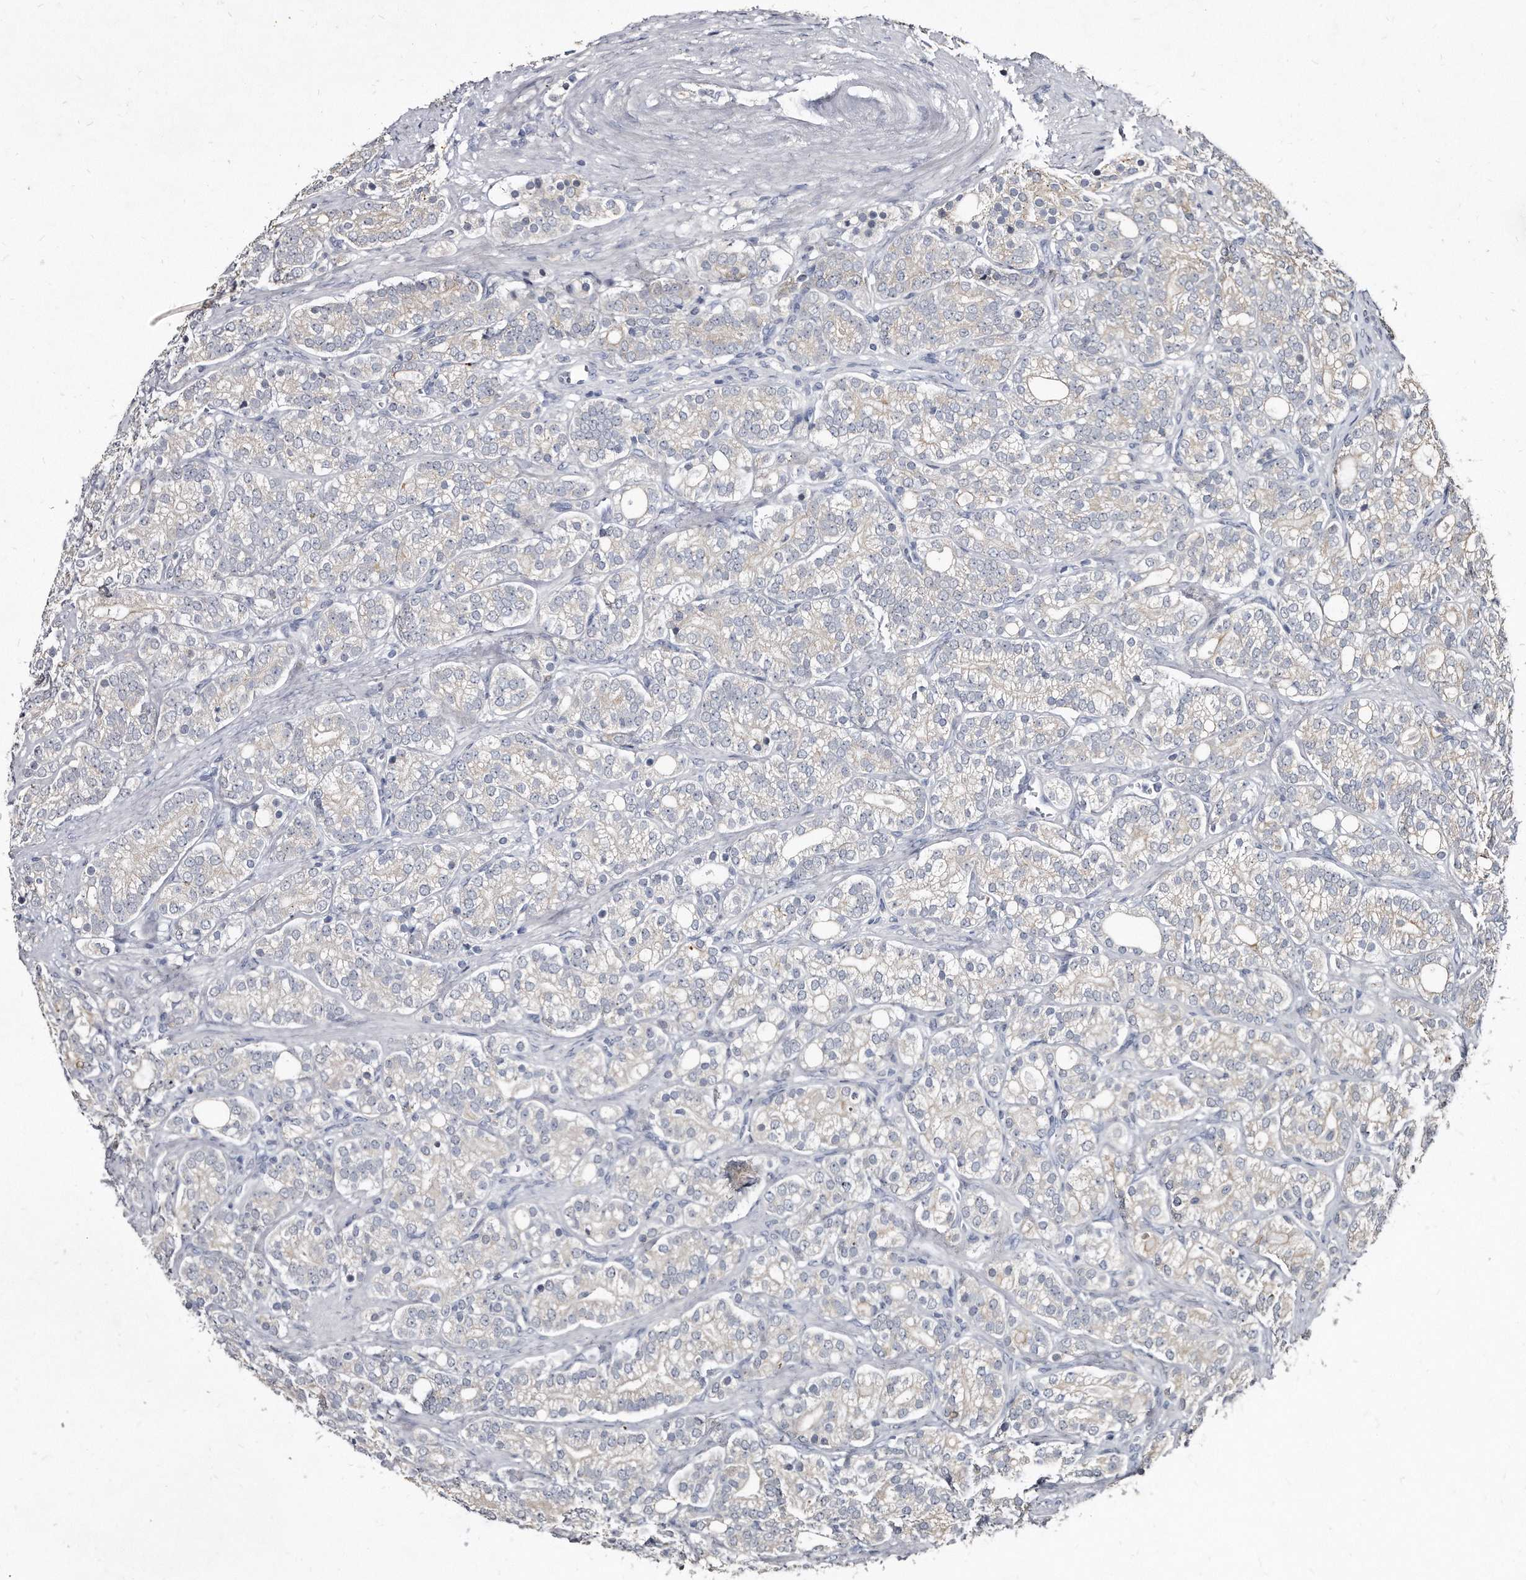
{"staining": {"intensity": "negative", "quantity": "none", "location": "none"}, "tissue": "prostate cancer", "cell_type": "Tumor cells", "image_type": "cancer", "snomed": [{"axis": "morphology", "description": "Adenocarcinoma, High grade"}, {"axis": "topography", "description": "Prostate"}], "caption": "This micrograph is of prostate cancer (adenocarcinoma (high-grade)) stained with immunohistochemistry (IHC) to label a protein in brown with the nuclei are counter-stained blue. There is no staining in tumor cells.", "gene": "KLHDC3", "patient": {"sex": "male", "age": 57}}